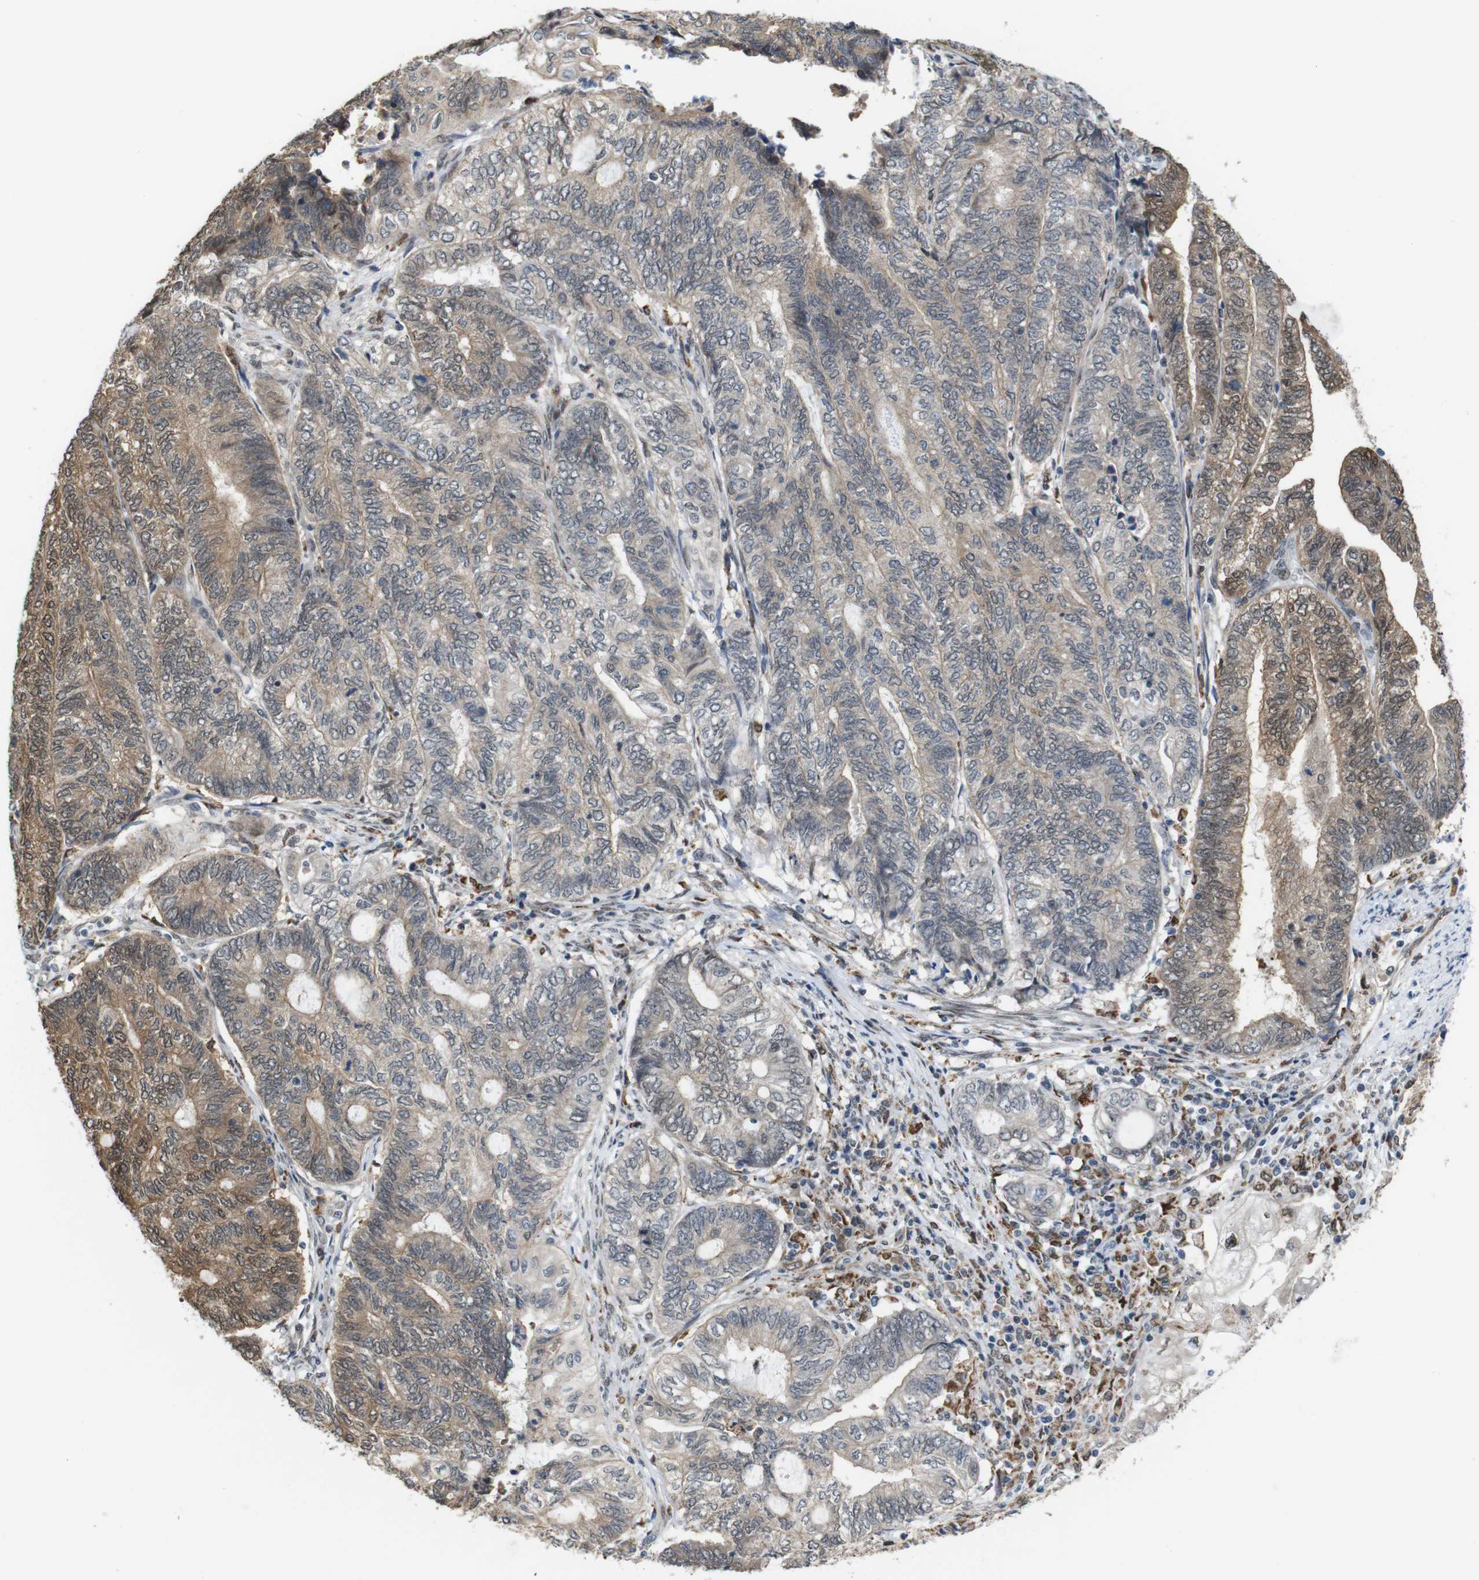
{"staining": {"intensity": "strong", "quantity": "25%-75%", "location": "cytoplasmic/membranous,nuclear"}, "tissue": "endometrial cancer", "cell_type": "Tumor cells", "image_type": "cancer", "snomed": [{"axis": "morphology", "description": "Adenocarcinoma, NOS"}, {"axis": "topography", "description": "Uterus"}, {"axis": "topography", "description": "Endometrium"}], "caption": "This histopathology image displays endometrial cancer (adenocarcinoma) stained with immunohistochemistry (IHC) to label a protein in brown. The cytoplasmic/membranous and nuclear of tumor cells show strong positivity for the protein. Nuclei are counter-stained blue.", "gene": "PNMA8A", "patient": {"sex": "female", "age": 70}}